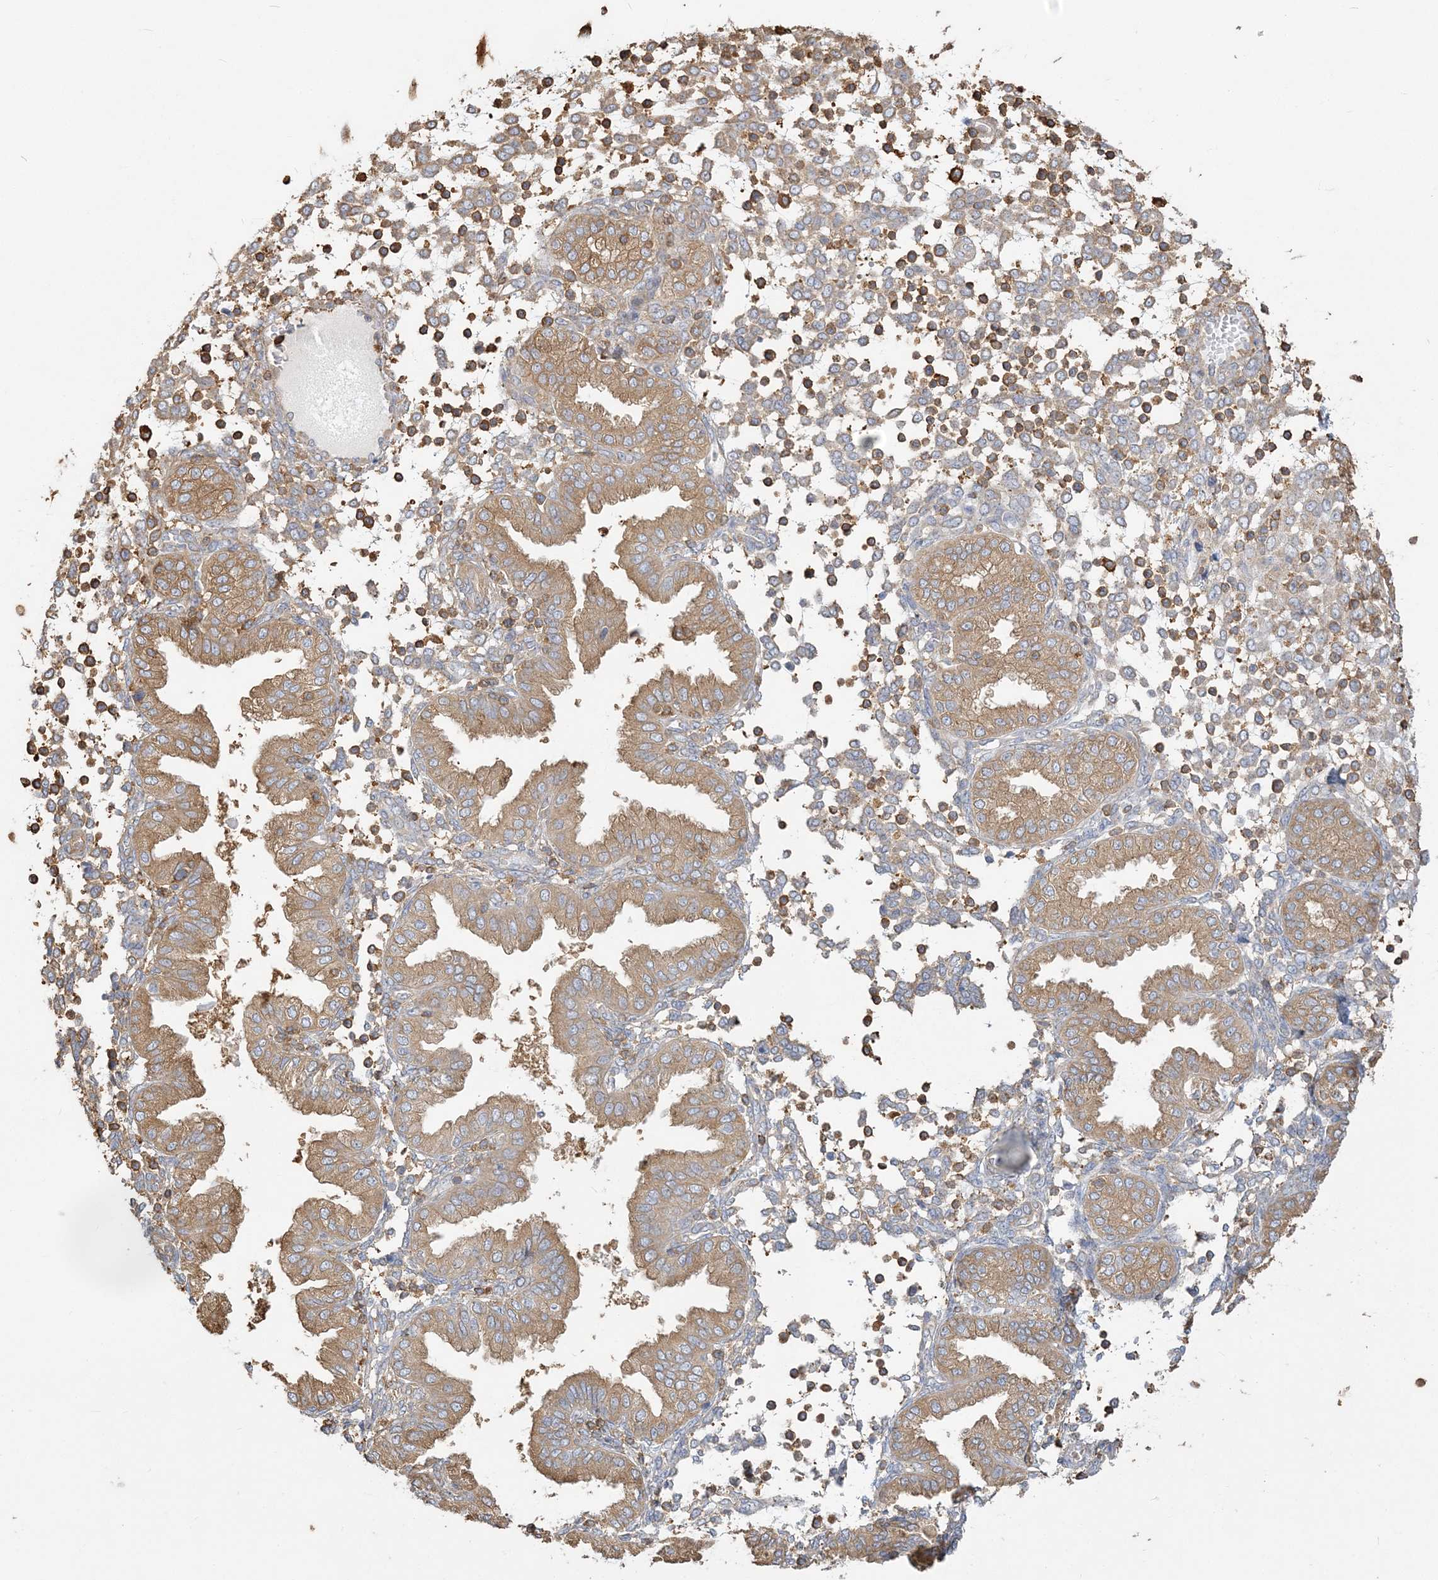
{"staining": {"intensity": "moderate", "quantity": "<25%", "location": "cytoplasmic/membranous"}, "tissue": "endometrium", "cell_type": "Cells in endometrial stroma", "image_type": "normal", "snomed": [{"axis": "morphology", "description": "Normal tissue, NOS"}, {"axis": "topography", "description": "Endometrium"}], "caption": "Cells in endometrial stroma display low levels of moderate cytoplasmic/membranous positivity in approximately <25% of cells in unremarkable endometrium.", "gene": "ANKS1A", "patient": {"sex": "female", "age": 53}}